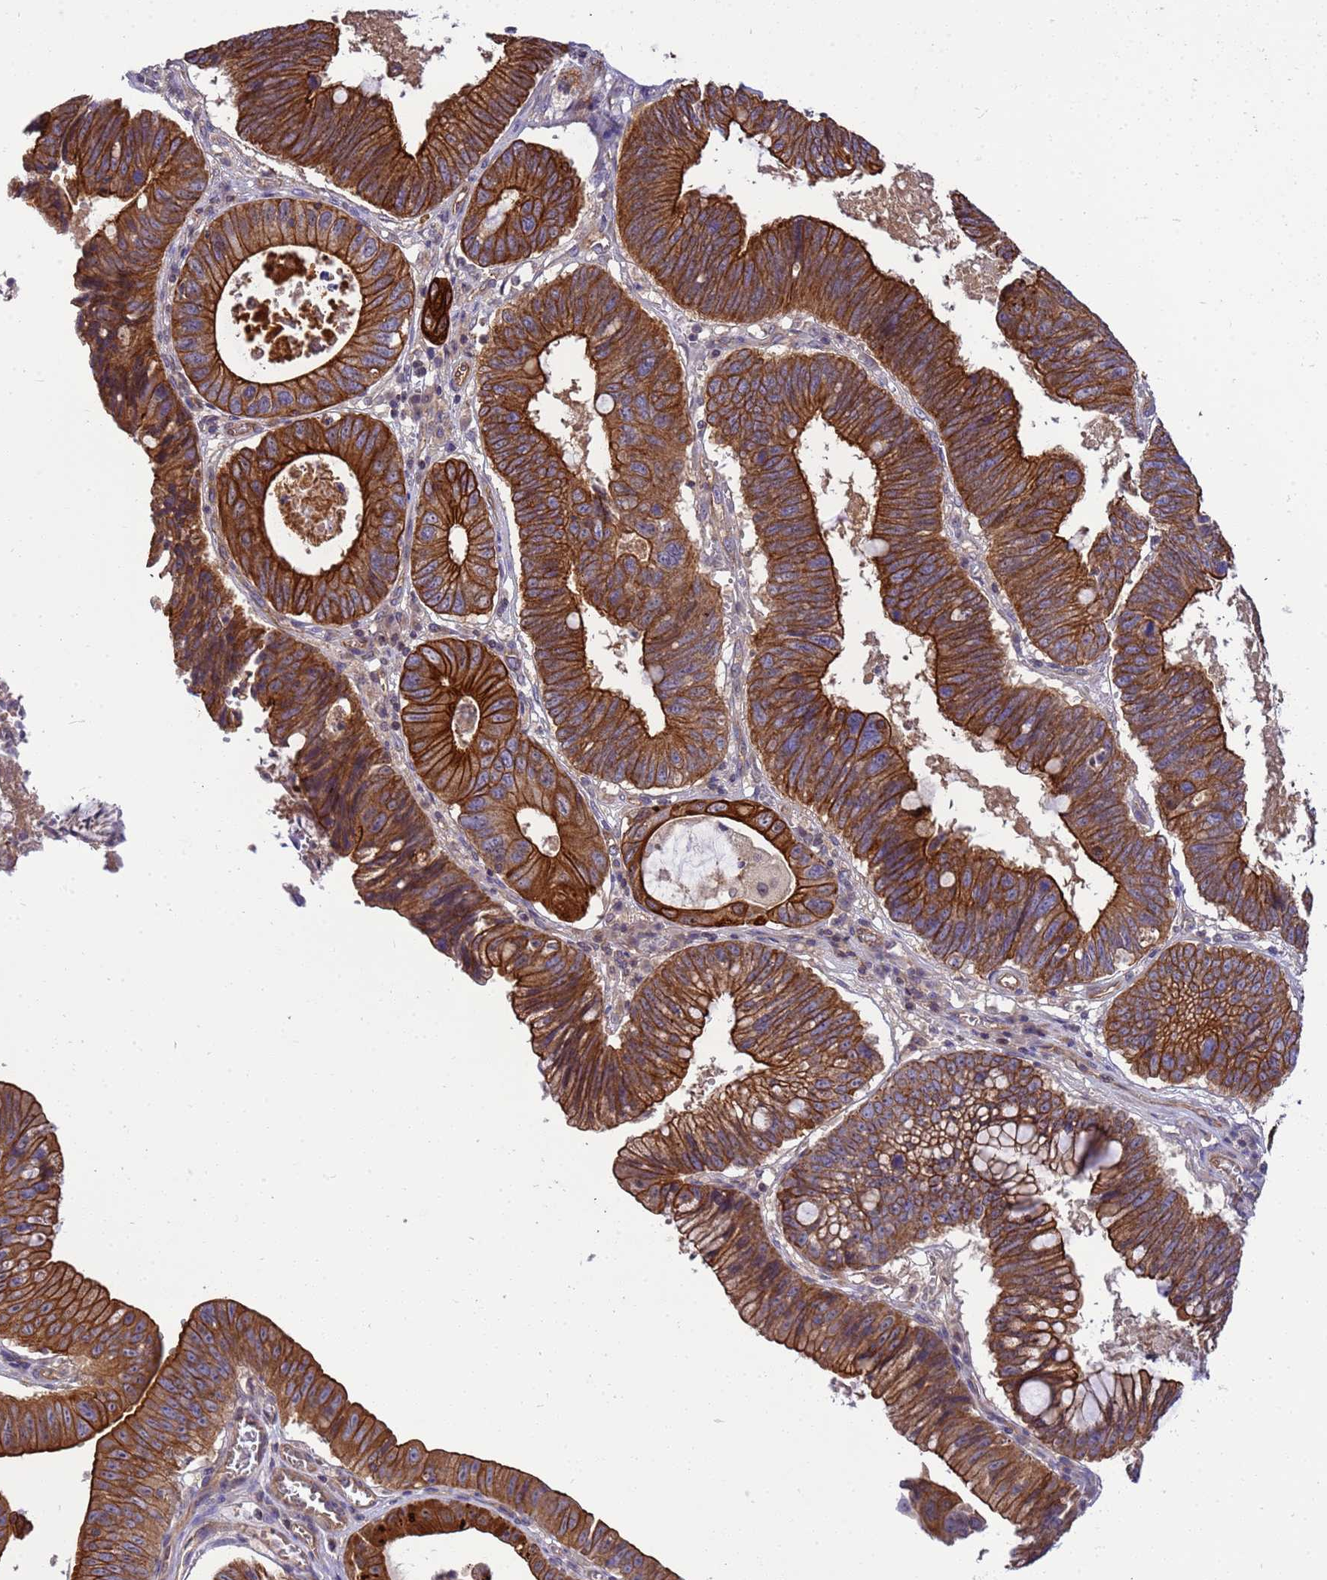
{"staining": {"intensity": "strong", "quantity": ">75%", "location": "cytoplasmic/membranous"}, "tissue": "stomach cancer", "cell_type": "Tumor cells", "image_type": "cancer", "snomed": [{"axis": "morphology", "description": "Adenocarcinoma, NOS"}, {"axis": "topography", "description": "Stomach"}], "caption": "This is a micrograph of immunohistochemistry staining of stomach cancer, which shows strong expression in the cytoplasmic/membranous of tumor cells.", "gene": "SMCO3", "patient": {"sex": "male", "age": 59}}